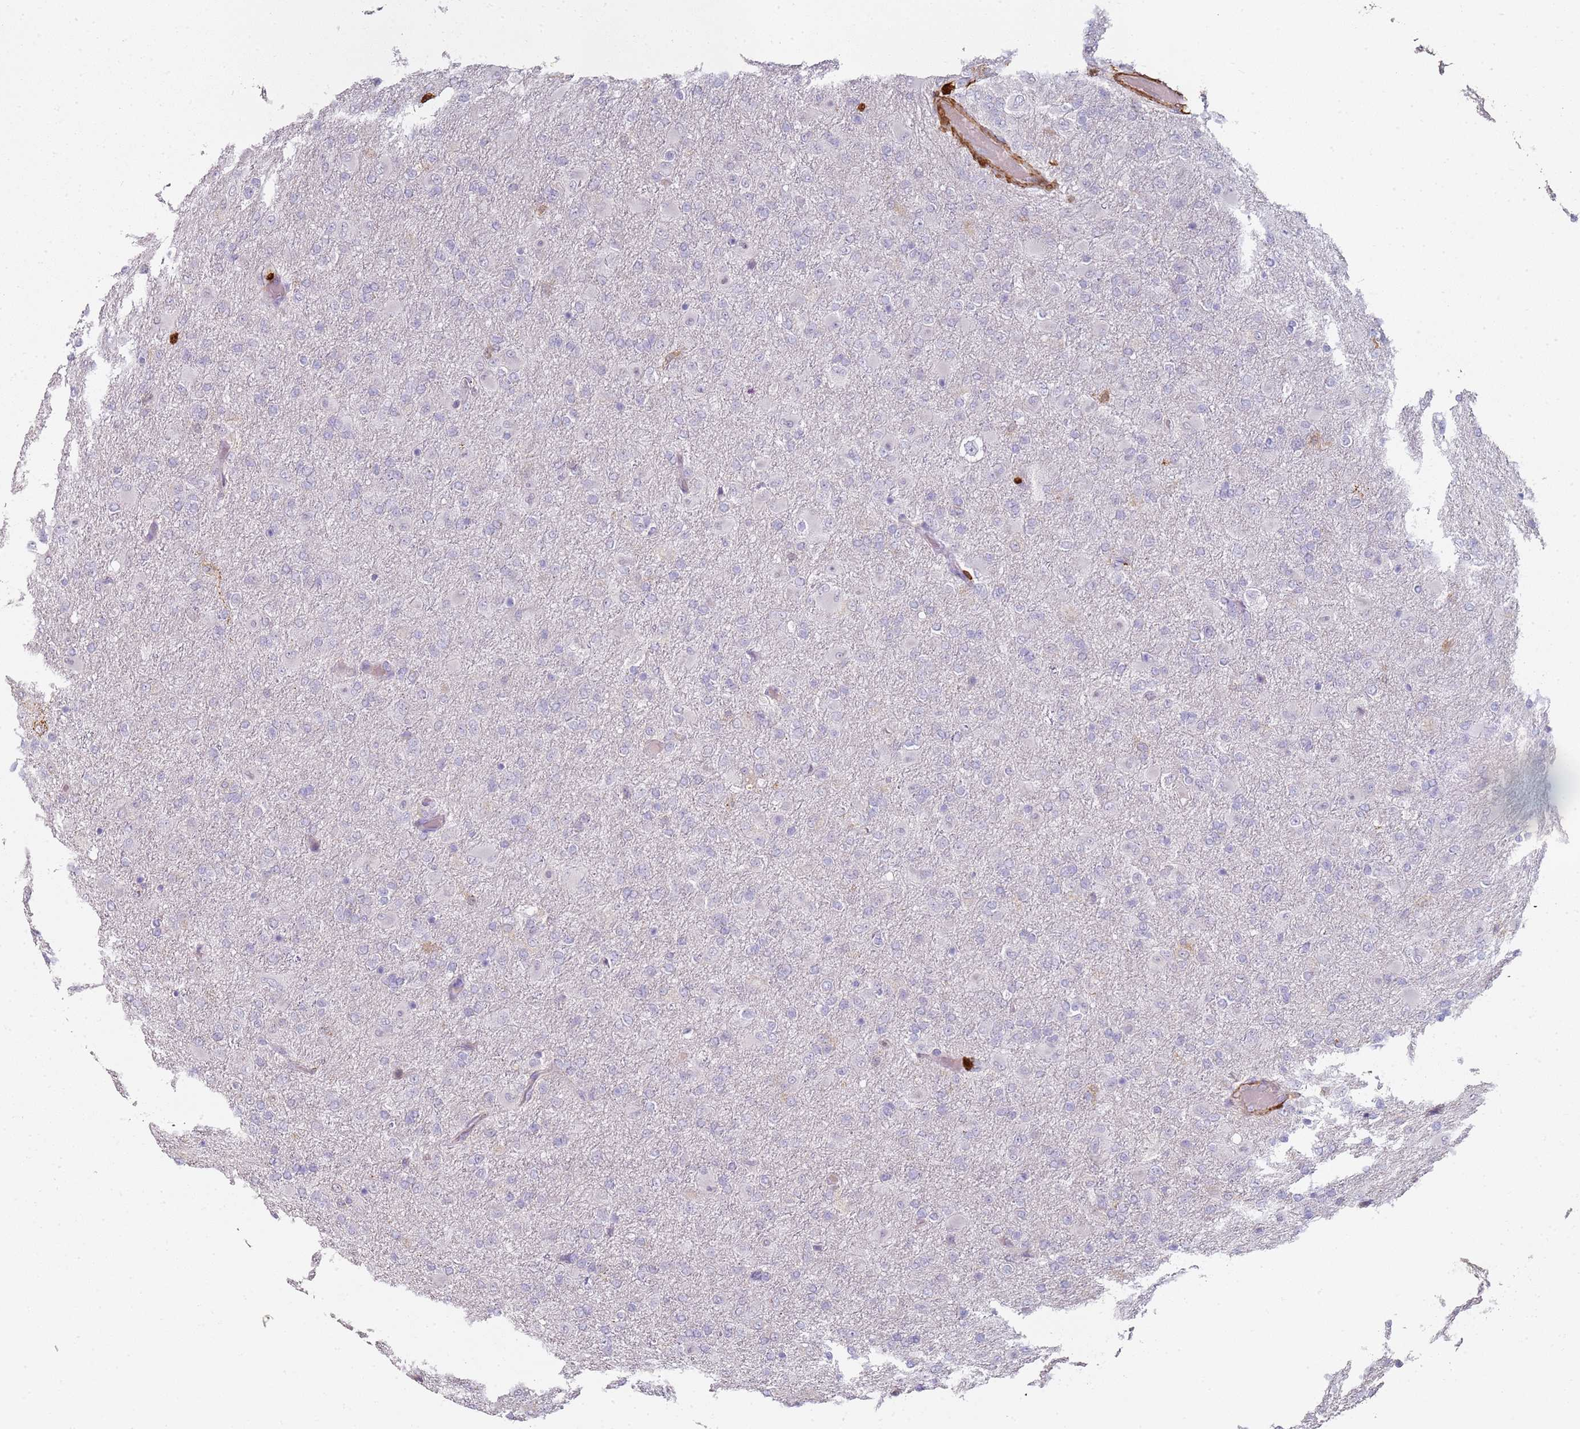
{"staining": {"intensity": "negative", "quantity": "none", "location": "none"}, "tissue": "glioma", "cell_type": "Tumor cells", "image_type": "cancer", "snomed": [{"axis": "morphology", "description": "Glioma, malignant, Low grade"}, {"axis": "topography", "description": "Brain"}], "caption": "The immunohistochemistry (IHC) image has no significant positivity in tumor cells of glioma tissue.", "gene": "S100A4", "patient": {"sex": "male", "age": 65}}